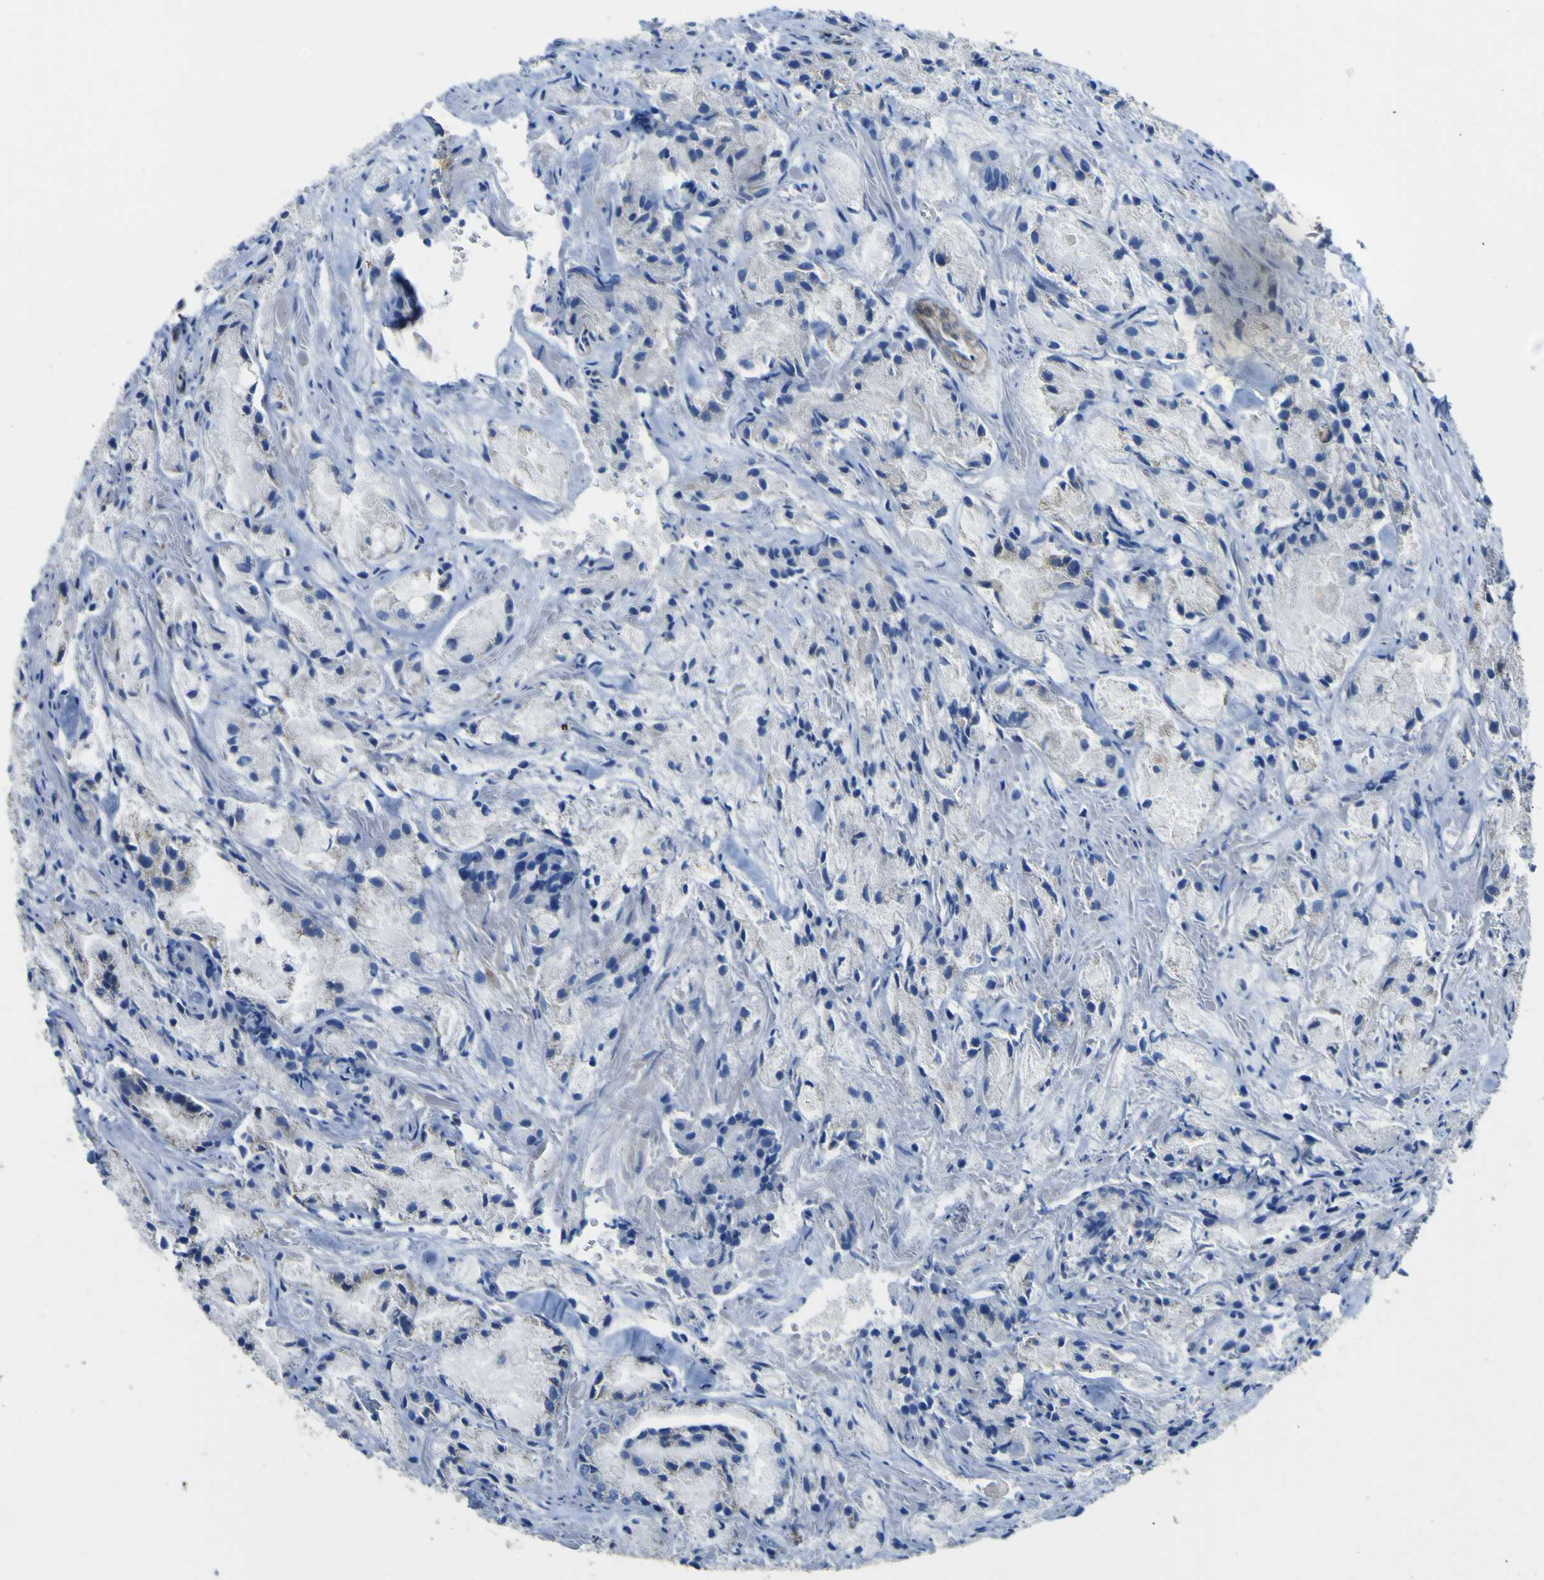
{"staining": {"intensity": "negative", "quantity": "none", "location": "none"}, "tissue": "prostate cancer", "cell_type": "Tumor cells", "image_type": "cancer", "snomed": [{"axis": "morphology", "description": "Adenocarcinoma, Low grade"}, {"axis": "topography", "description": "Prostate"}], "caption": "A high-resolution histopathology image shows immunohistochemistry staining of adenocarcinoma (low-grade) (prostate), which reveals no significant positivity in tumor cells. (Immunohistochemistry (ihc), brightfield microscopy, high magnification).", "gene": "ALDH18A1", "patient": {"sex": "male", "age": 64}}